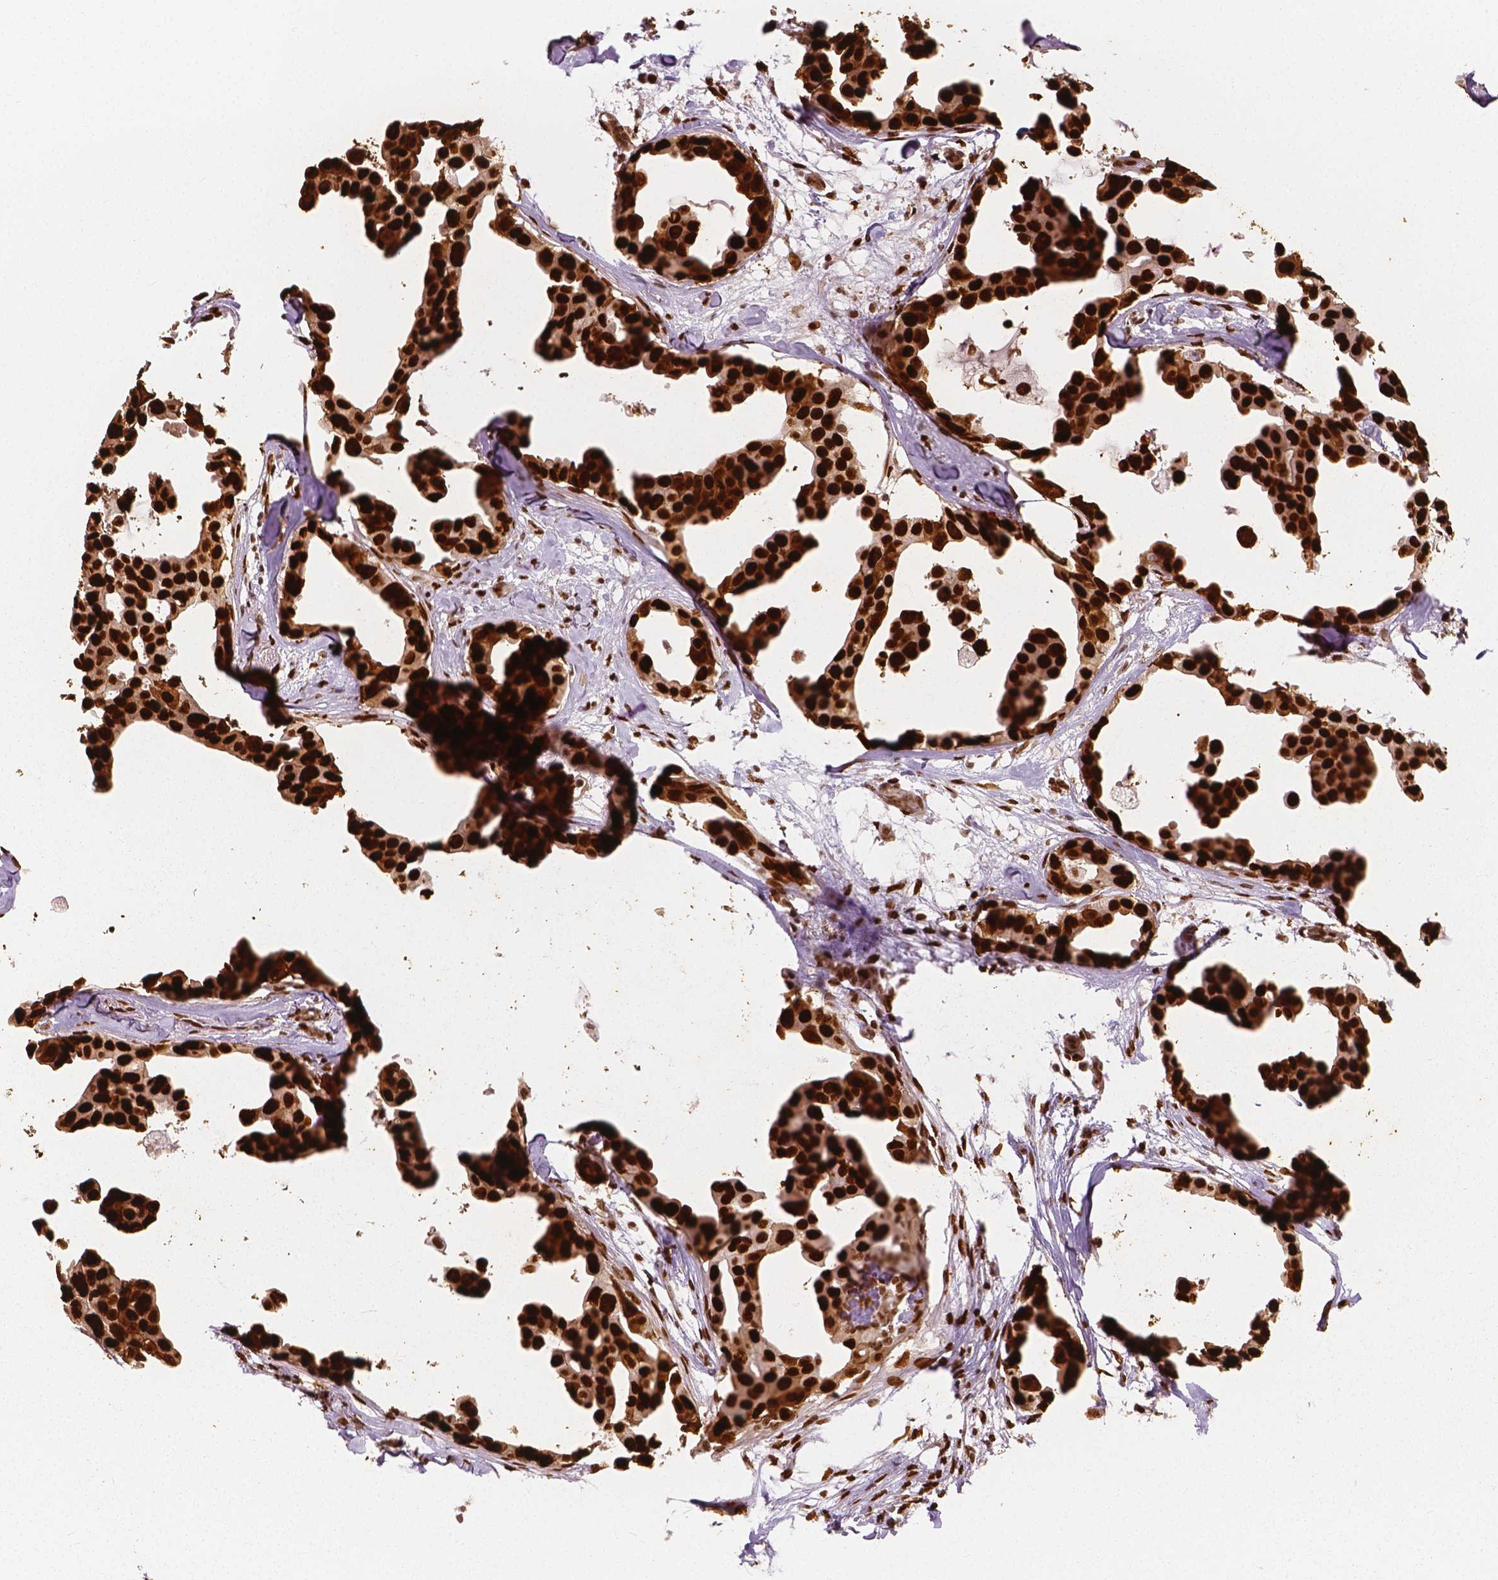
{"staining": {"intensity": "strong", "quantity": ">75%", "location": "nuclear"}, "tissue": "breast cancer", "cell_type": "Tumor cells", "image_type": "cancer", "snomed": [{"axis": "morphology", "description": "Duct carcinoma"}, {"axis": "topography", "description": "Breast"}], "caption": "Protein staining demonstrates strong nuclear staining in approximately >75% of tumor cells in breast intraductal carcinoma.", "gene": "NUCKS1", "patient": {"sex": "female", "age": 38}}